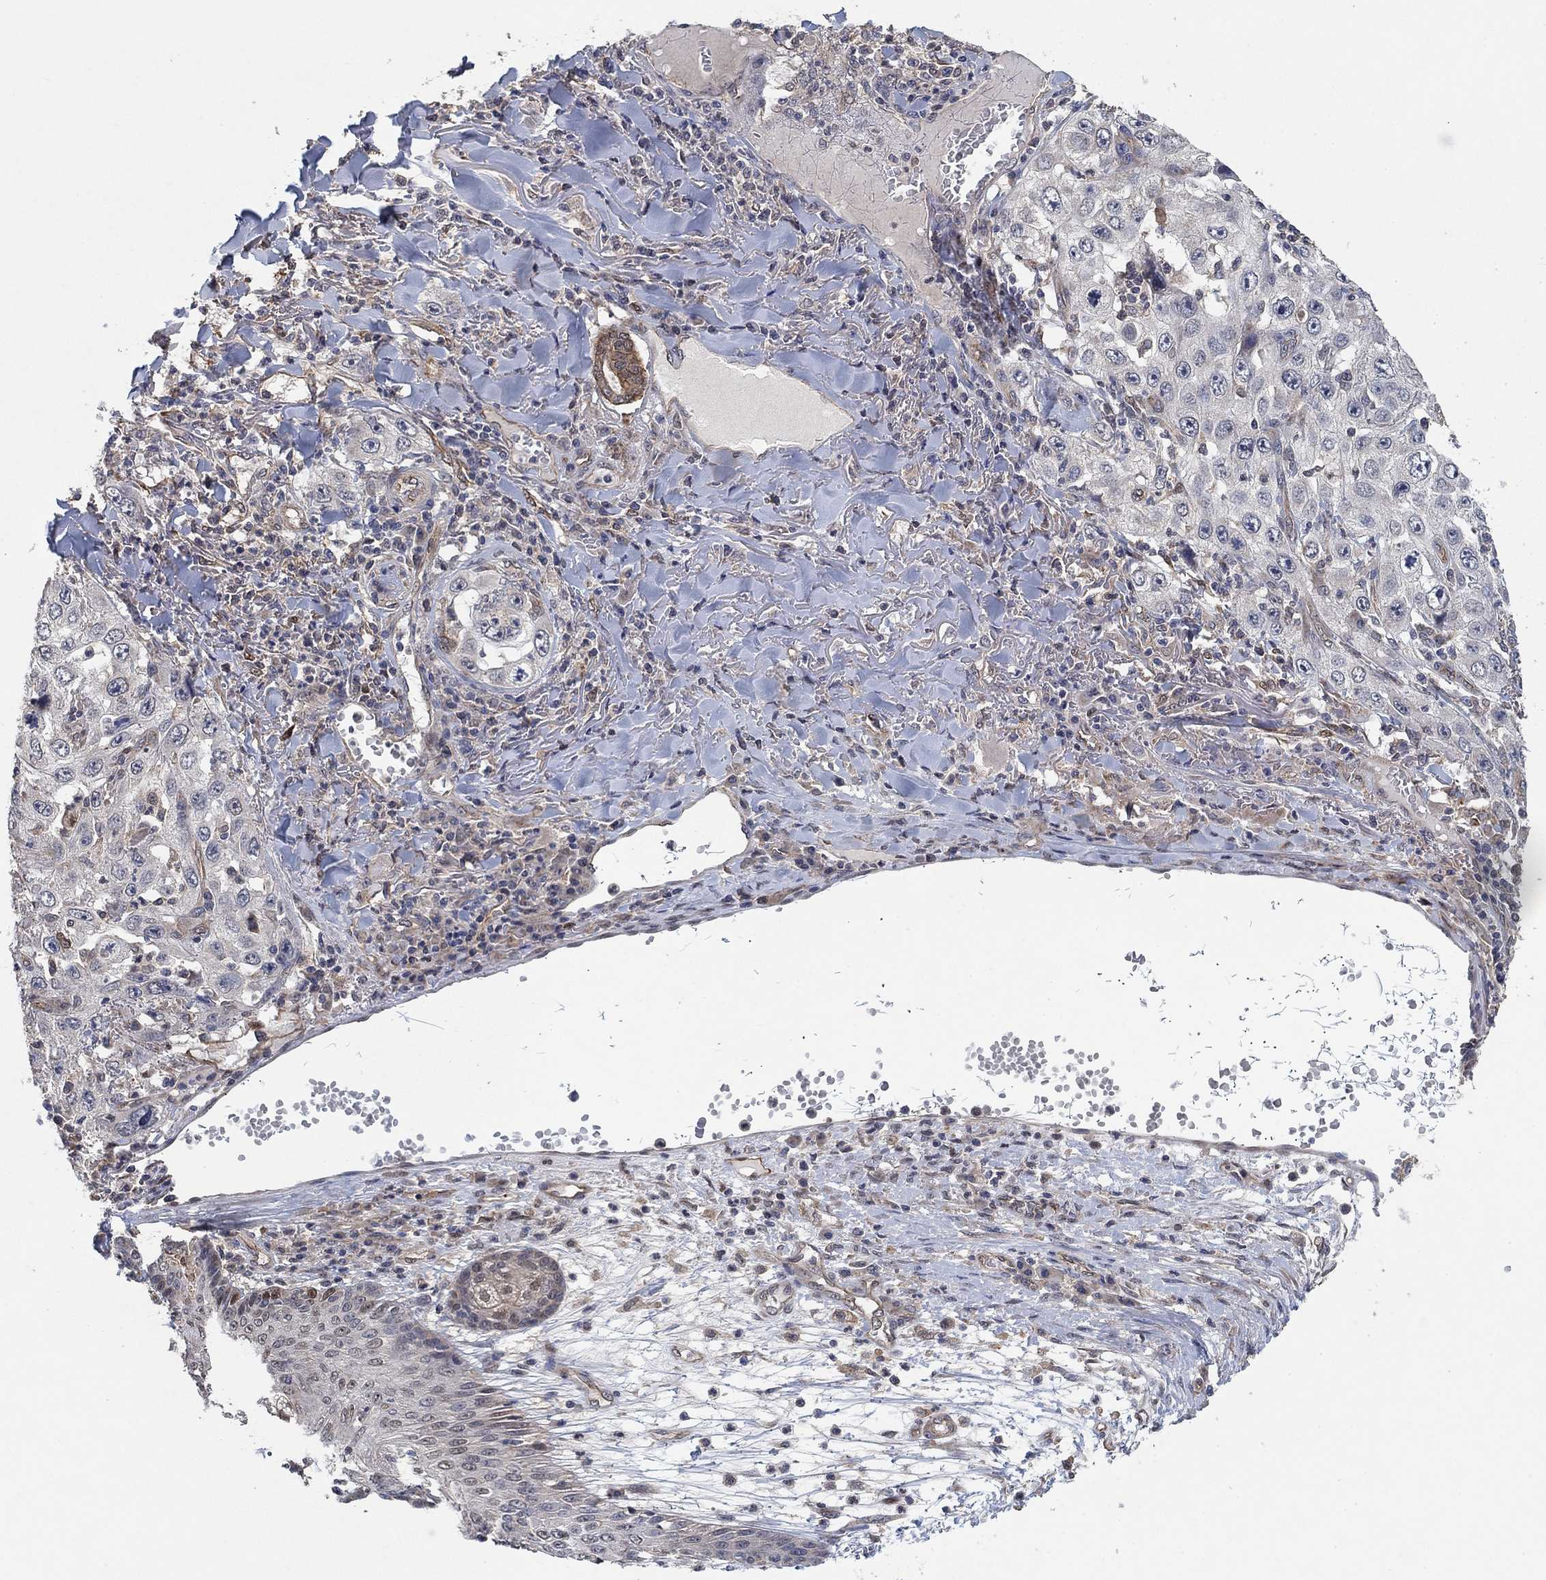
{"staining": {"intensity": "negative", "quantity": "none", "location": "none"}, "tissue": "skin cancer", "cell_type": "Tumor cells", "image_type": "cancer", "snomed": [{"axis": "morphology", "description": "Squamous cell carcinoma, NOS"}, {"axis": "topography", "description": "Skin"}], "caption": "Immunohistochemistry image of neoplastic tissue: human skin squamous cell carcinoma stained with DAB (3,3'-diaminobenzidine) reveals no significant protein positivity in tumor cells.", "gene": "MCUR1", "patient": {"sex": "male", "age": 82}}